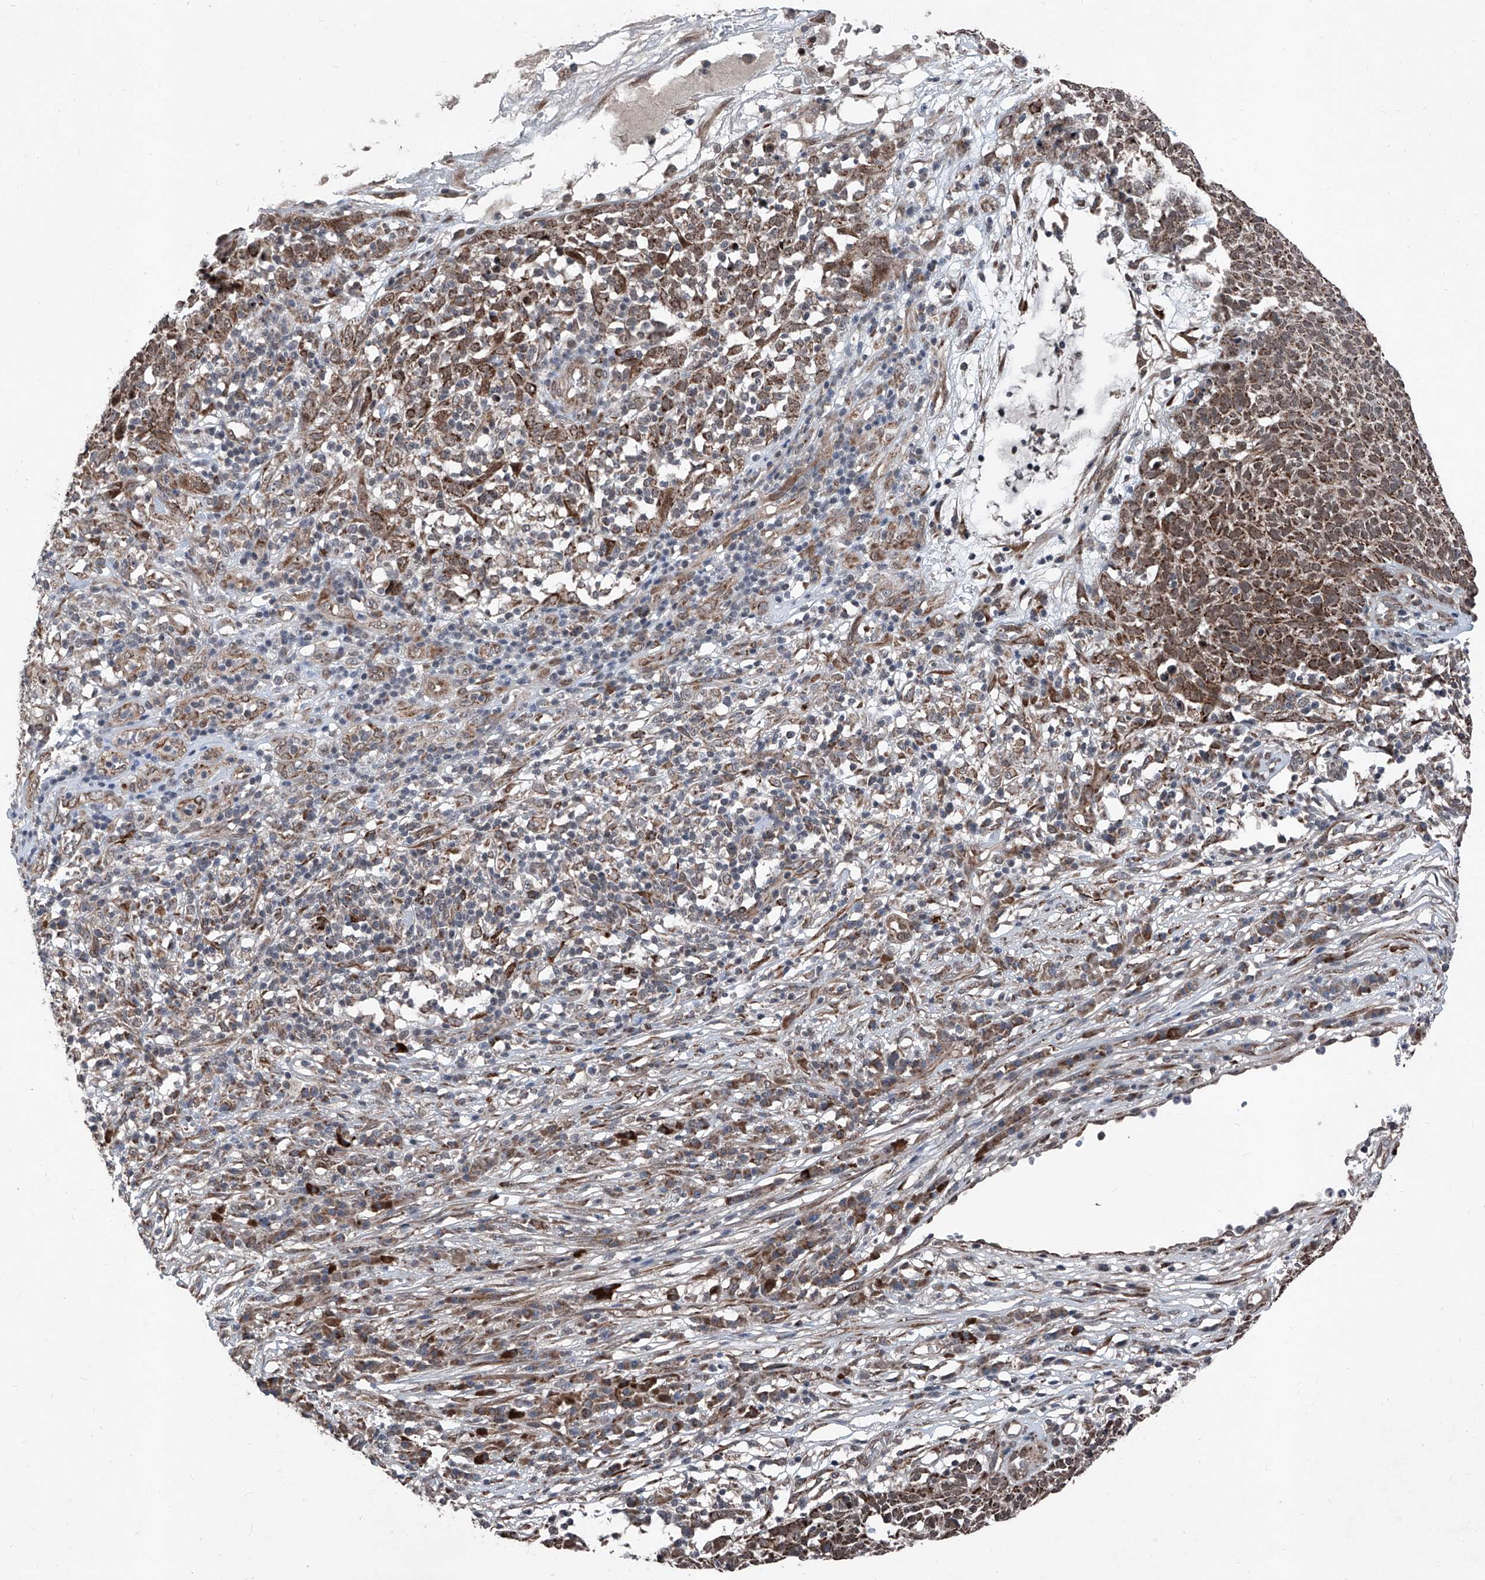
{"staining": {"intensity": "strong", "quantity": ">75%", "location": "cytoplasmic/membranous,nuclear"}, "tissue": "skin cancer", "cell_type": "Tumor cells", "image_type": "cancer", "snomed": [{"axis": "morphology", "description": "Squamous cell carcinoma, NOS"}, {"axis": "topography", "description": "Skin"}], "caption": "DAB (3,3'-diaminobenzidine) immunohistochemical staining of human skin cancer (squamous cell carcinoma) demonstrates strong cytoplasmic/membranous and nuclear protein positivity in approximately >75% of tumor cells. Nuclei are stained in blue.", "gene": "COA7", "patient": {"sex": "female", "age": 90}}